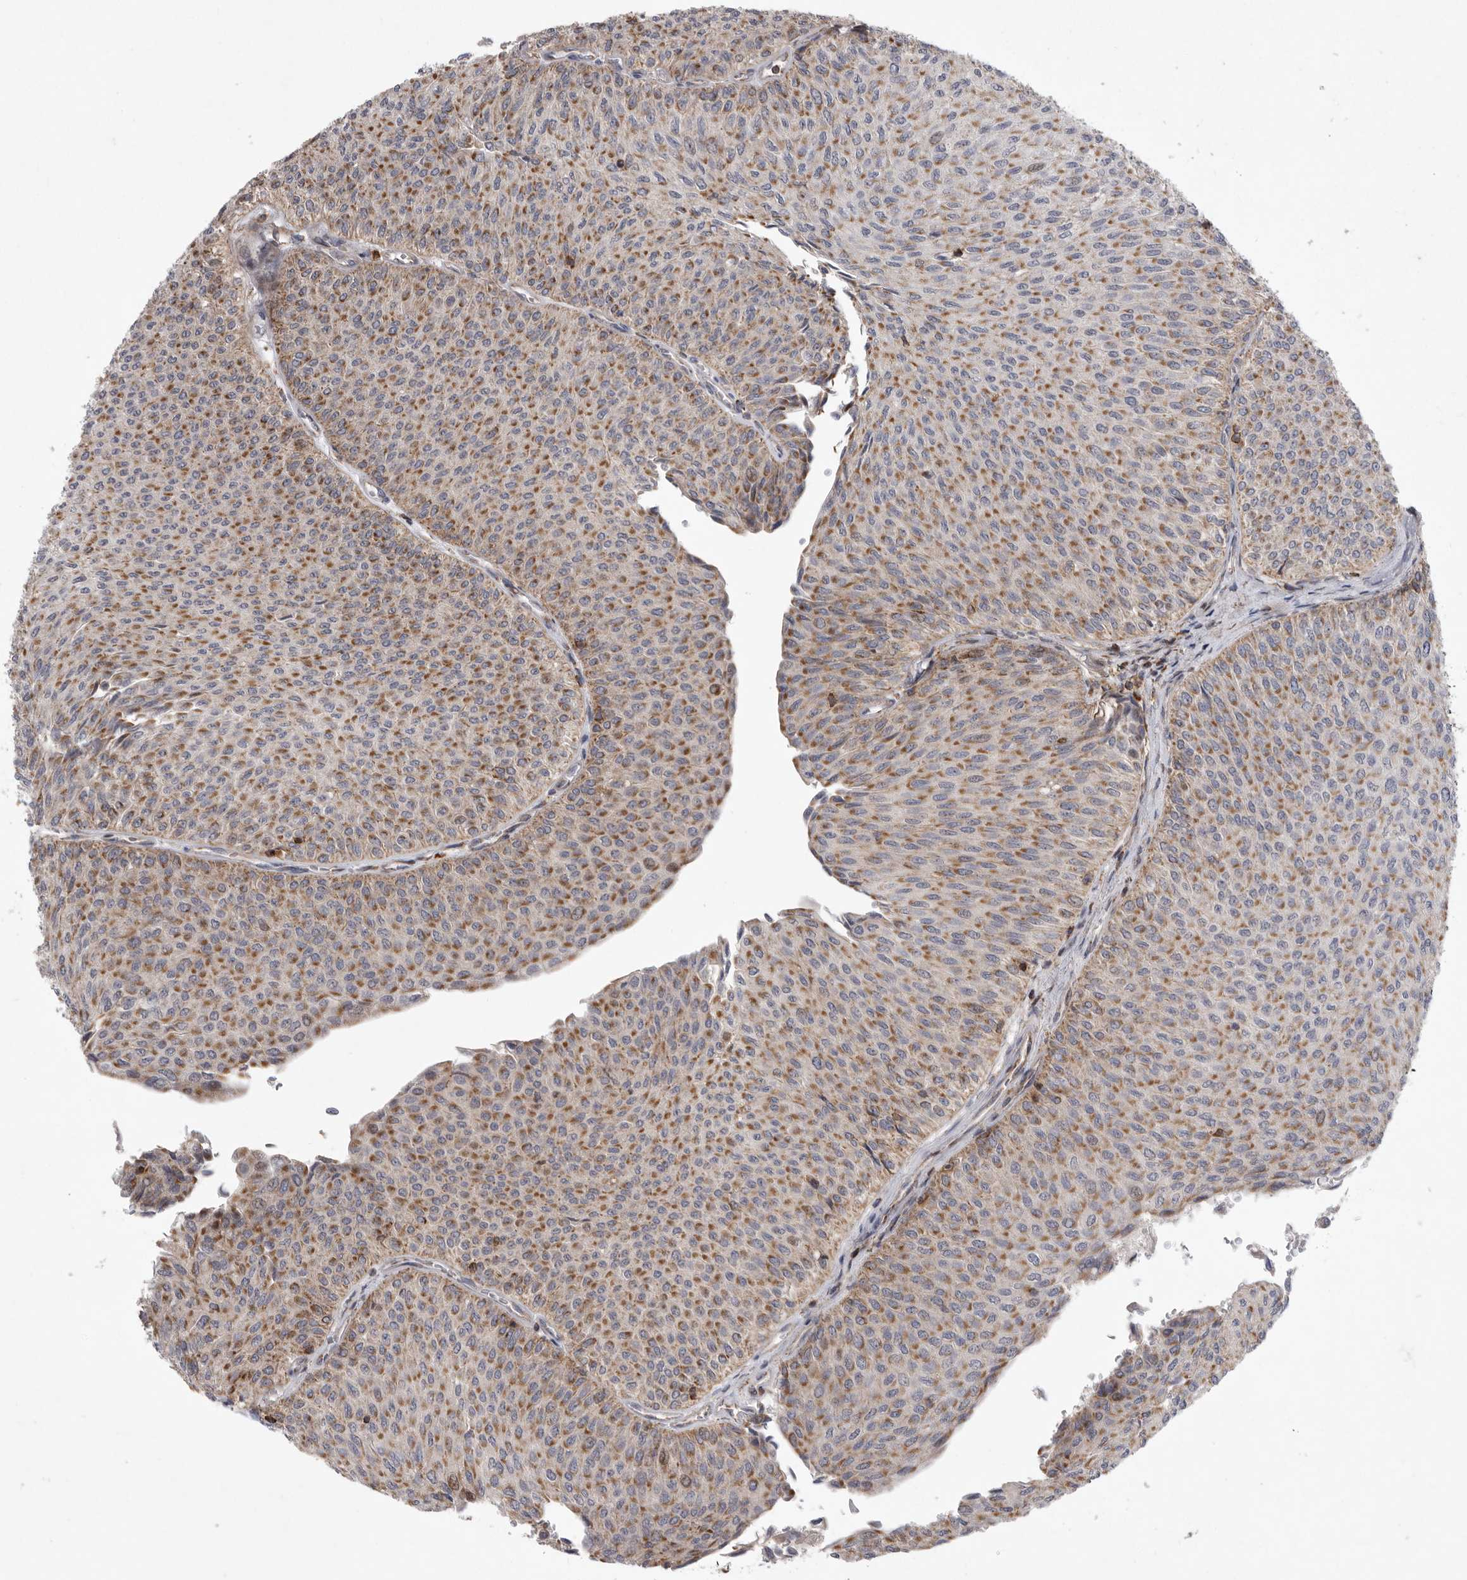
{"staining": {"intensity": "moderate", "quantity": ">75%", "location": "cytoplasmic/membranous"}, "tissue": "urothelial cancer", "cell_type": "Tumor cells", "image_type": "cancer", "snomed": [{"axis": "morphology", "description": "Urothelial carcinoma, Low grade"}, {"axis": "topography", "description": "Urinary bladder"}], "caption": "Immunohistochemistry (IHC) (DAB) staining of urothelial cancer displays moderate cytoplasmic/membranous protein staining in about >75% of tumor cells.", "gene": "MPZL1", "patient": {"sex": "male", "age": 78}}